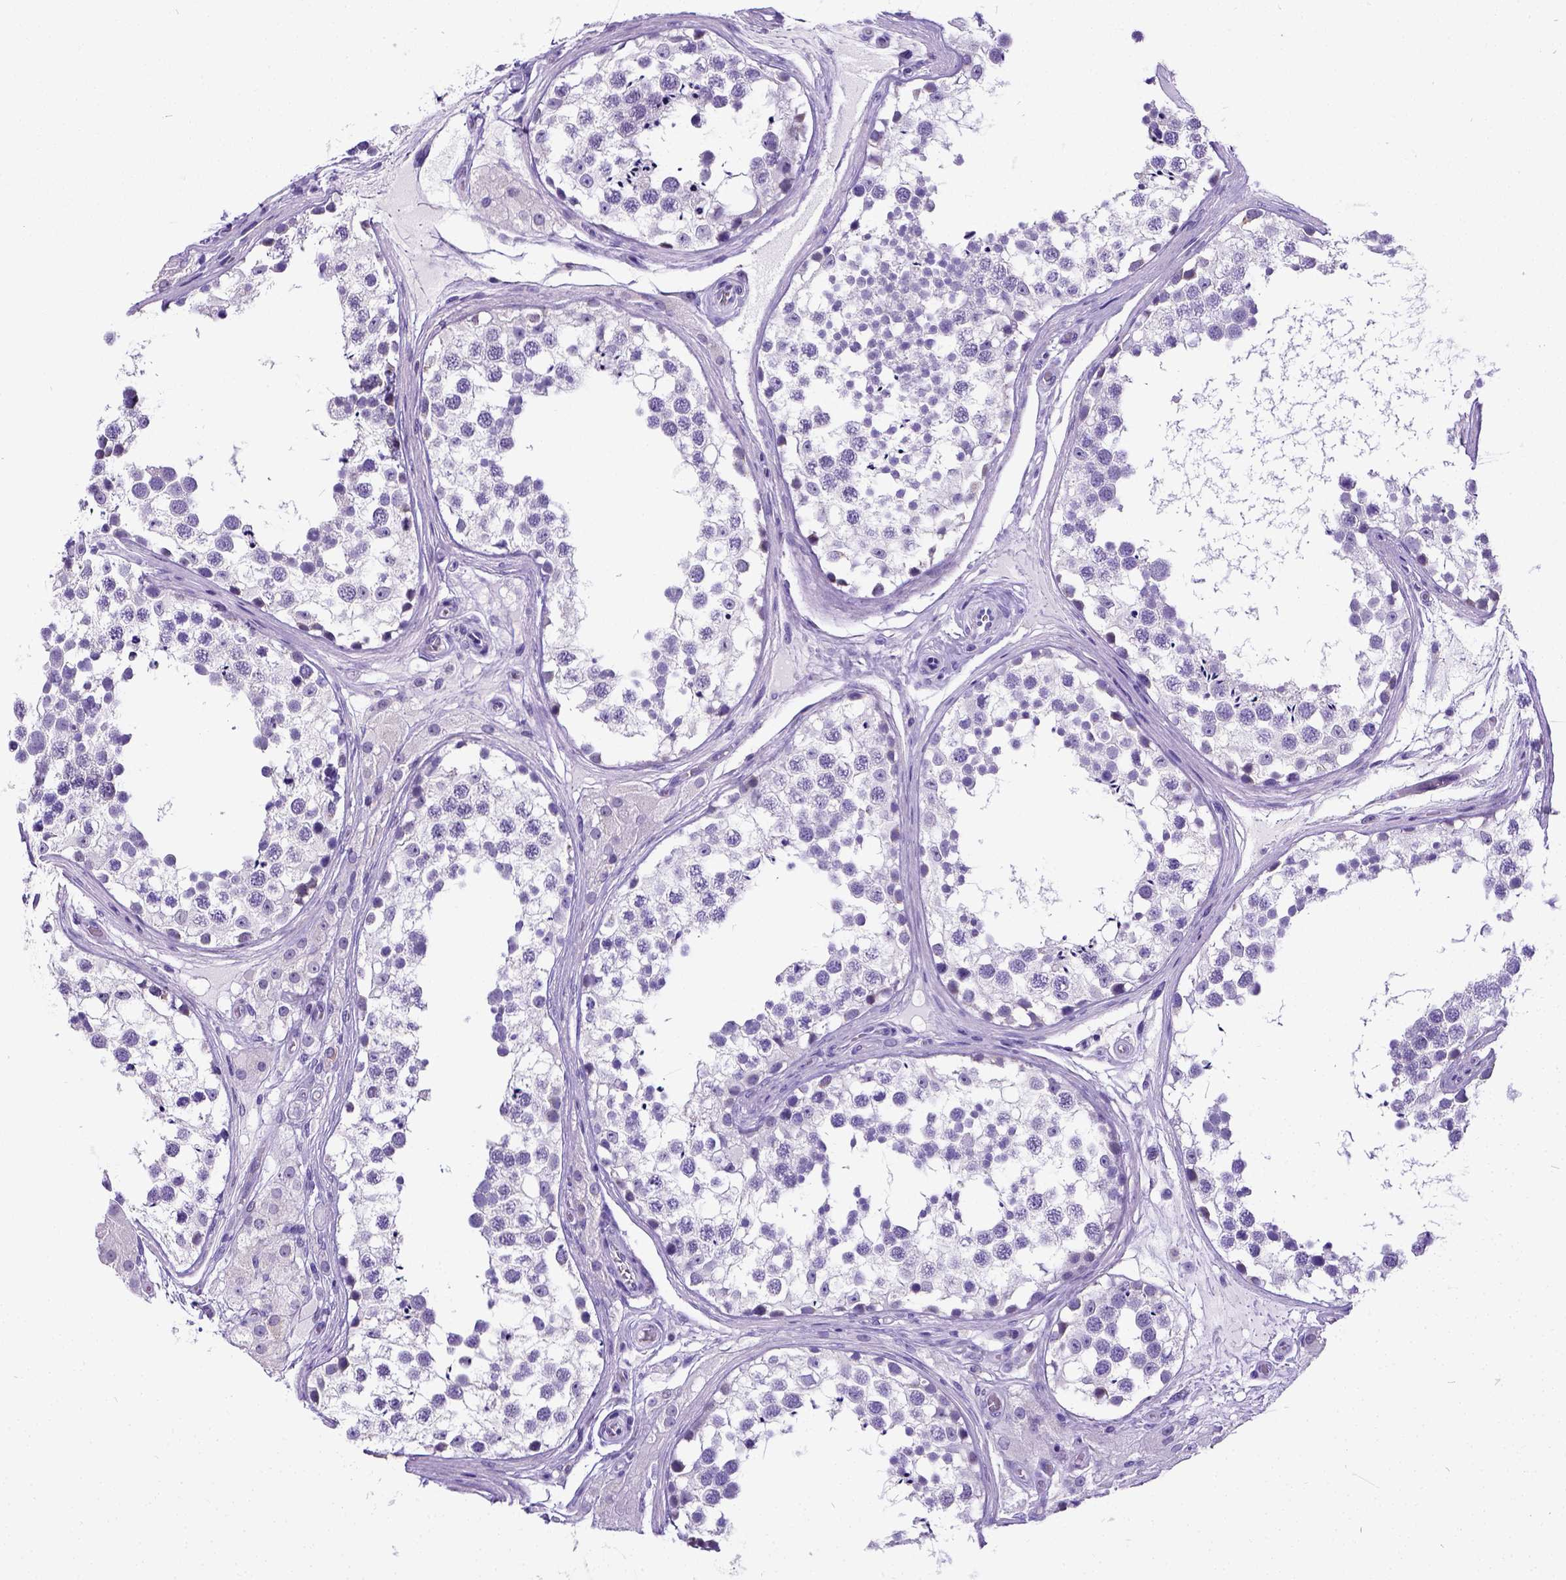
{"staining": {"intensity": "negative", "quantity": "none", "location": "none"}, "tissue": "testis", "cell_type": "Cells in seminiferous ducts", "image_type": "normal", "snomed": [{"axis": "morphology", "description": "Normal tissue, NOS"}, {"axis": "morphology", "description": "Seminoma, NOS"}, {"axis": "topography", "description": "Testis"}], "caption": "The histopathology image exhibits no significant staining in cells in seminiferous ducts of testis. The staining was performed using DAB to visualize the protein expression in brown, while the nuclei were stained in blue with hematoxylin (Magnification: 20x).", "gene": "SATB2", "patient": {"sex": "male", "age": 65}}